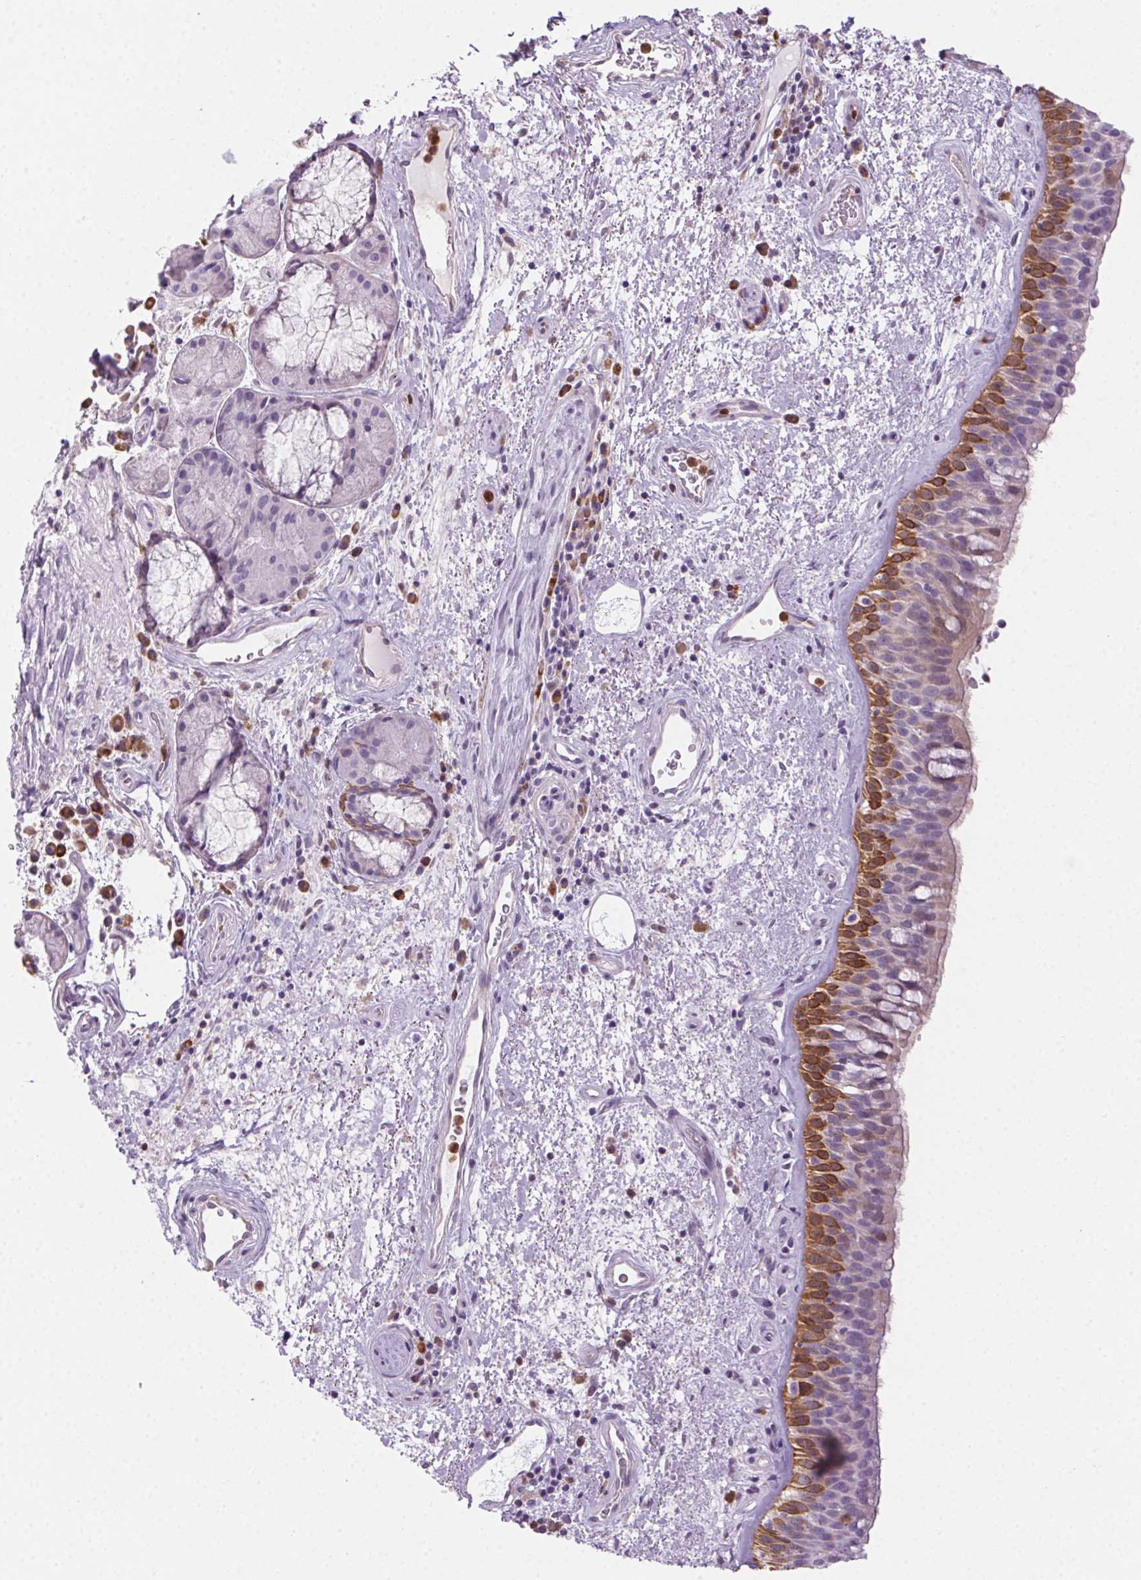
{"staining": {"intensity": "strong", "quantity": "25%-75%", "location": "cytoplasmic/membranous,nuclear"}, "tissue": "bronchus", "cell_type": "Respiratory epithelial cells", "image_type": "normal", "snomed": [{"axis": "morphology", "description": "Normal tissue, NOS"}, {"axis": "topography", "description": "Bronchus"}], "caption": "Immunohistochemistry (IHC) (DAB (3,3'-diaminobenzidine)) staining of unremarkable bronchus demonstrates strong cytoplasmic/membranous,nuclear protein staining in about 25%-75% of respiratory epithelial cells. Using DAB (3,3'-diaminobenzidine) (brown) and hematoxylin (blue) stains, captured at high magnification using brightfield microscopy.", "gene": "TMEM45A", "patient": {"sex": "male", "age": 48}}